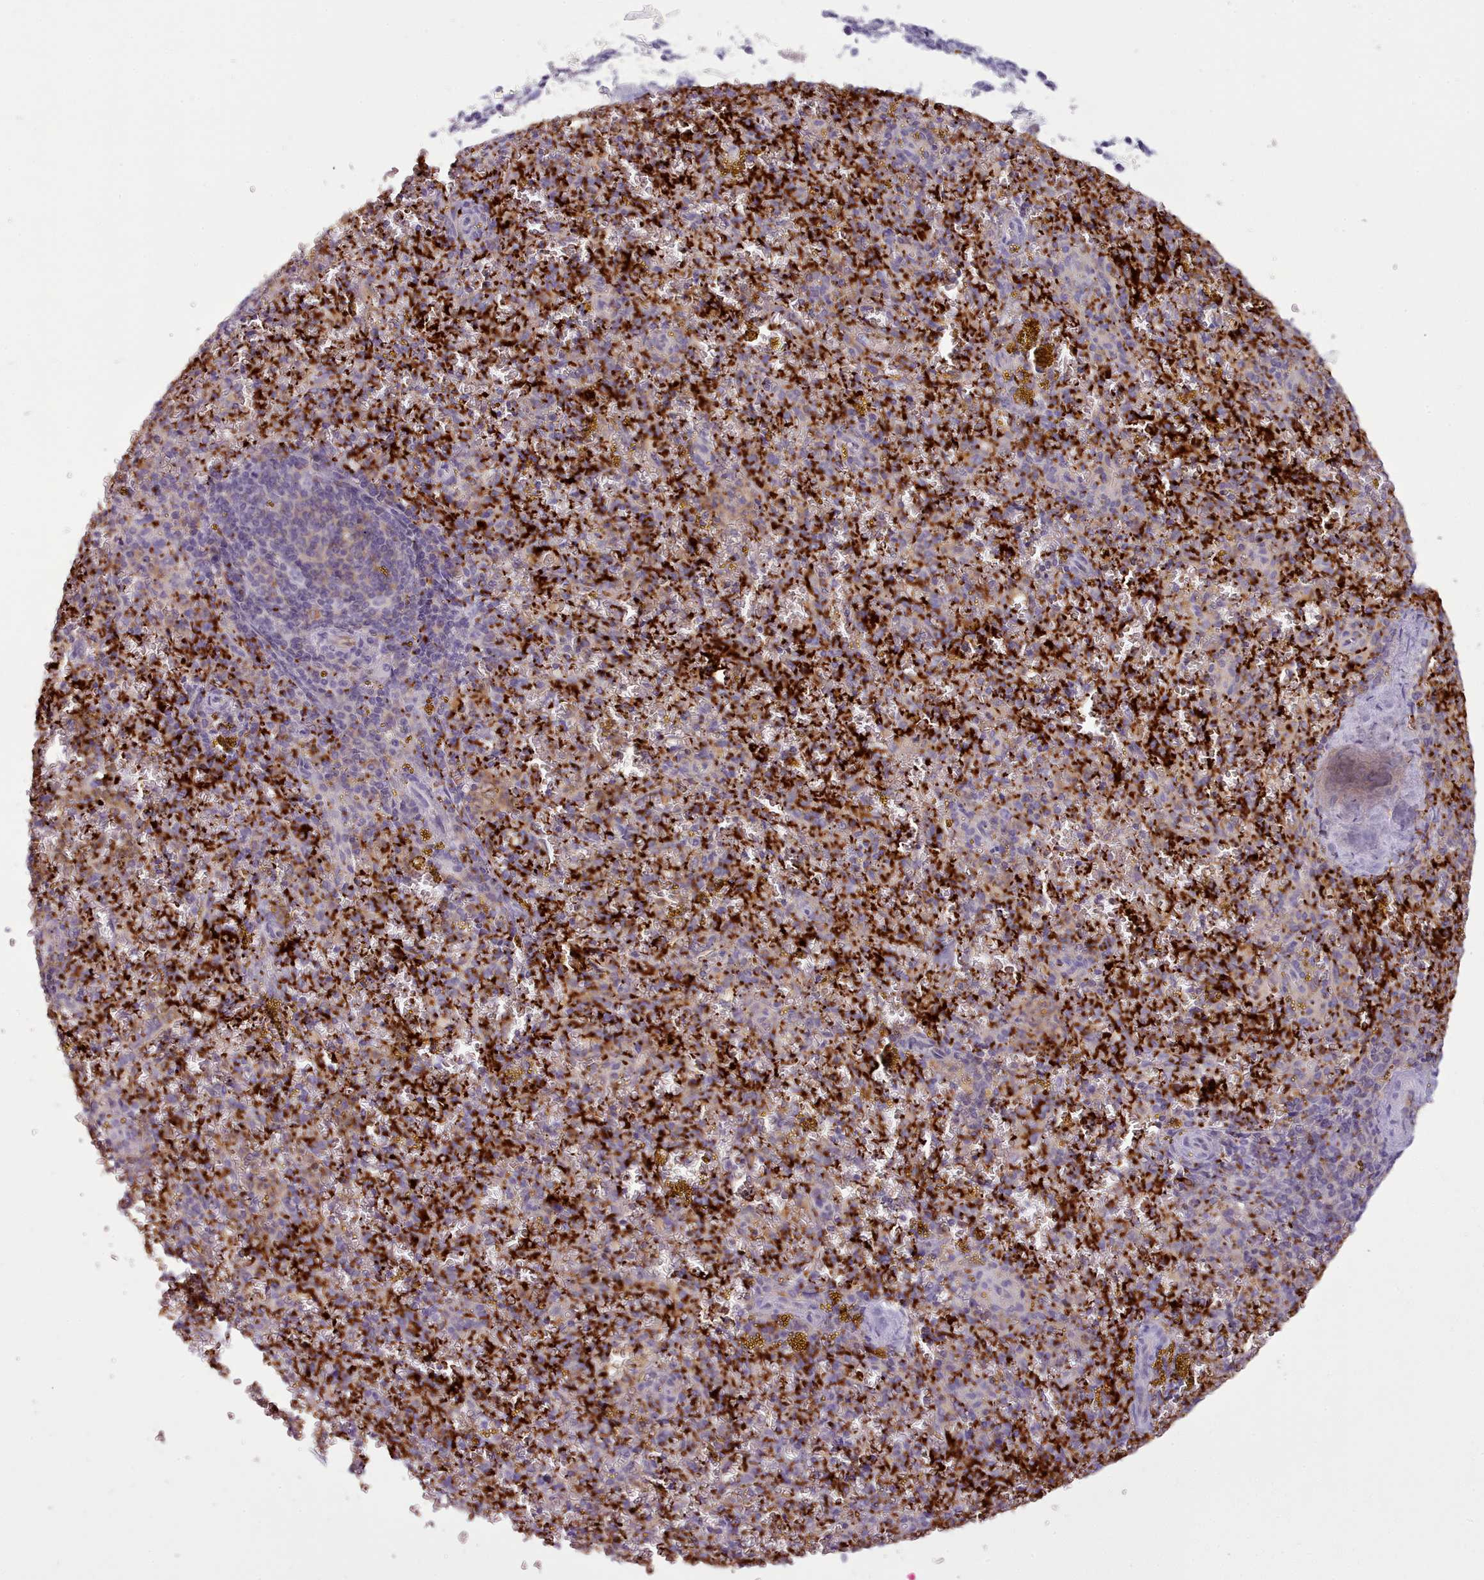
{"staining": {"intensity": "strong", "quantity": "25%-75%", "location": "cytoplasmic/membranous"}, "tissue": "spleen", "cell_type": "Cells in red pulp", "image_type": "normal", "snomed": [{"axis": "morphology", "description": "Normal tissue, NOS"}, {"axis": "topography", "description": "Spleen"}], "caption": "DAB (3,3'-diaminobenzidine) immunohistochemical staining of normal human spleen demonstrates strong cytoplasmic/membranous protein expression in about 25%-75% of cells in red pulp.", "gene": "NDST2", "patient": {"sex": "male", "age": 57}}